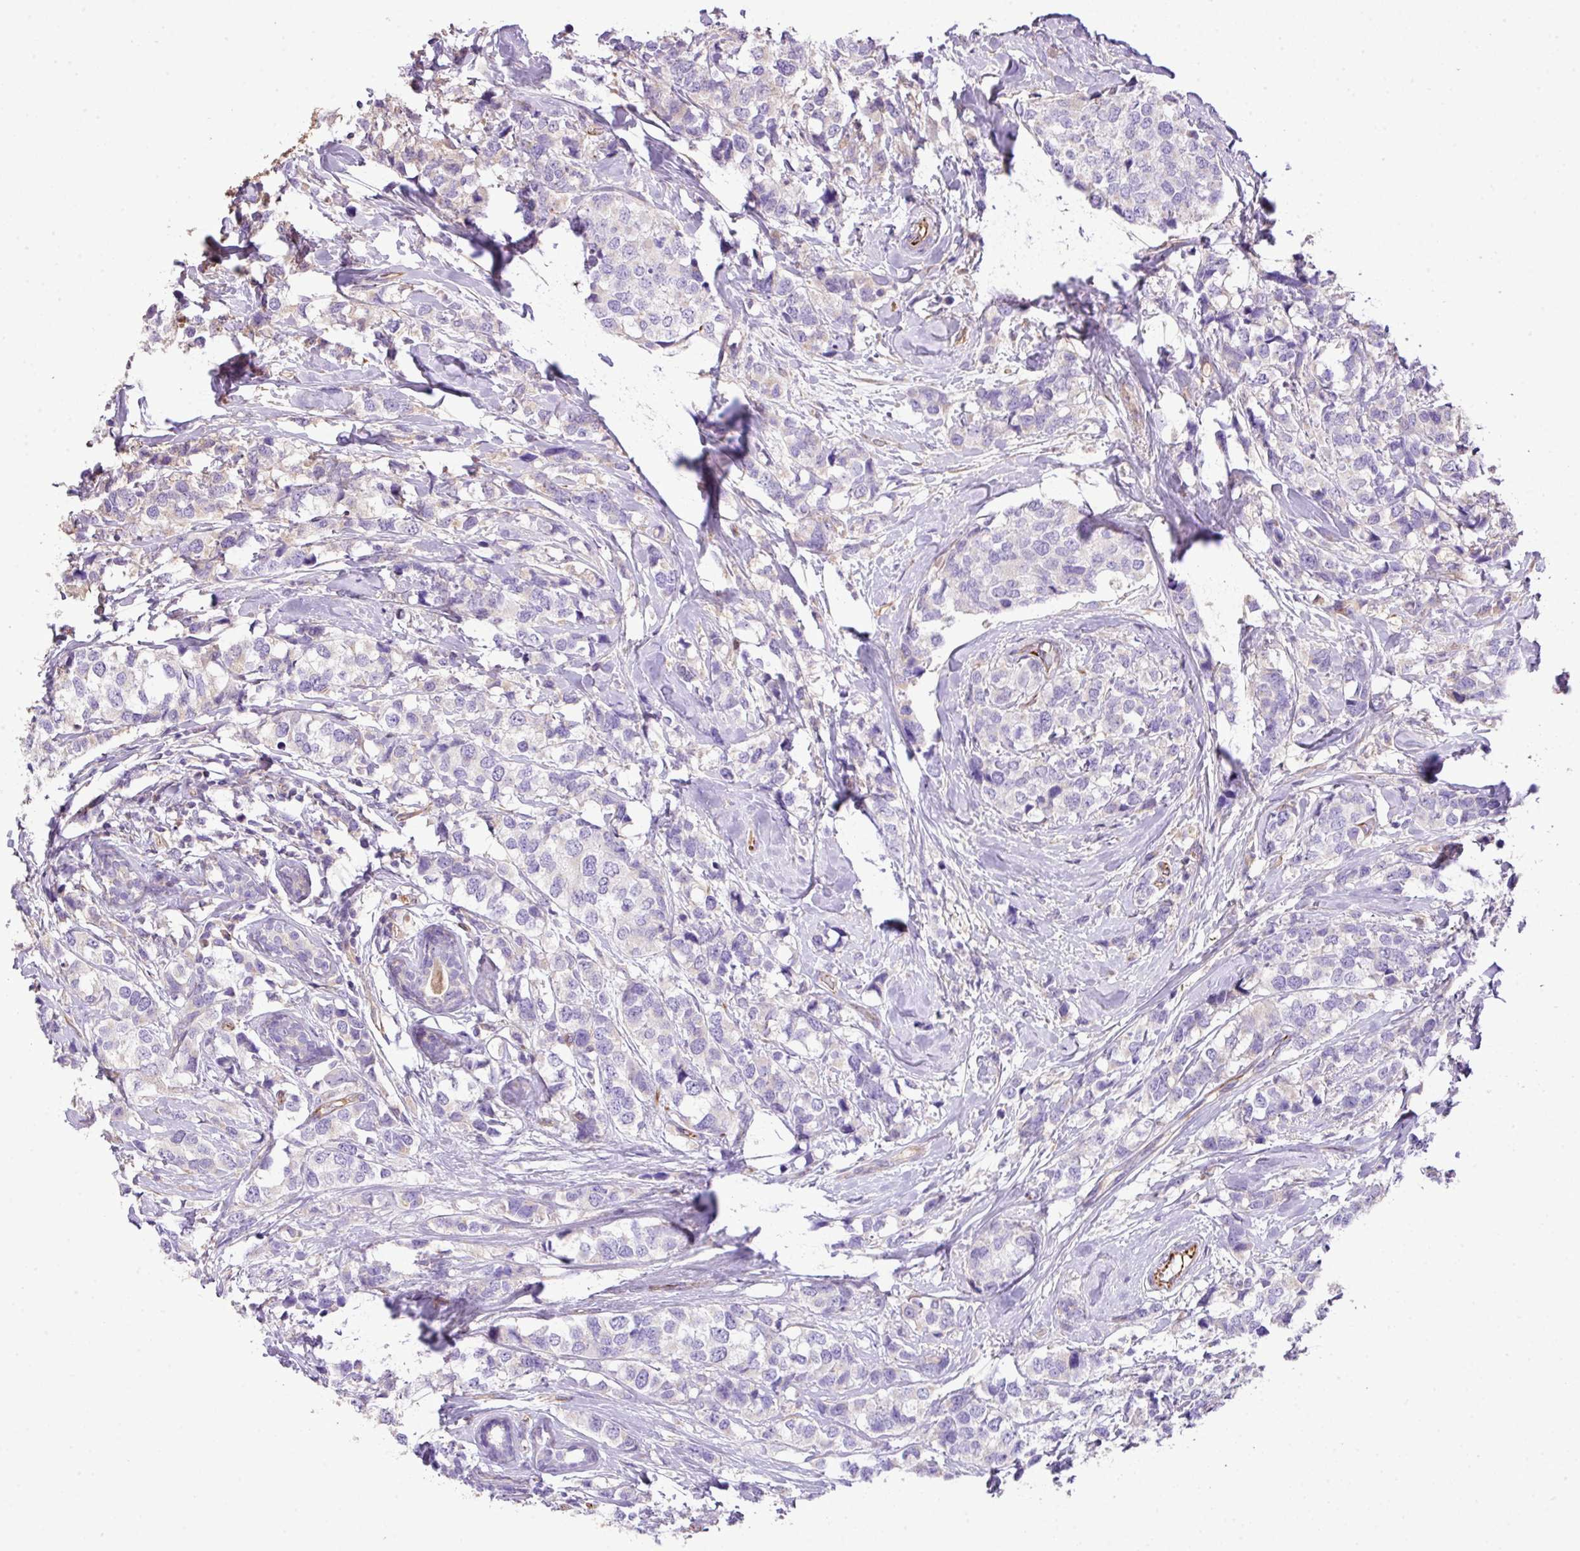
{"staining": {"intensity": "negative", "quantity": "none", "location": "none"}, "tissue": "breast cancer", "cell_type": "Tumor cells", "image_type": "cancer", "snomed": [{"axis": "morphology", "description": "Lobular carcinoma"}, {"axis": "topography", "description": "Breast"}], "caption": "This is a micrograph of immunohistochemistry staining of lobular carcinoma (breast), which shows no expression in tumor cells. (Brightfield microscopy of DAB (3,3'-diaminobenzidine) immunohistochemistry (IHC) at high magnification).", "gene": "CTXN2", "patient": {"sex": "female", "age": 59}}